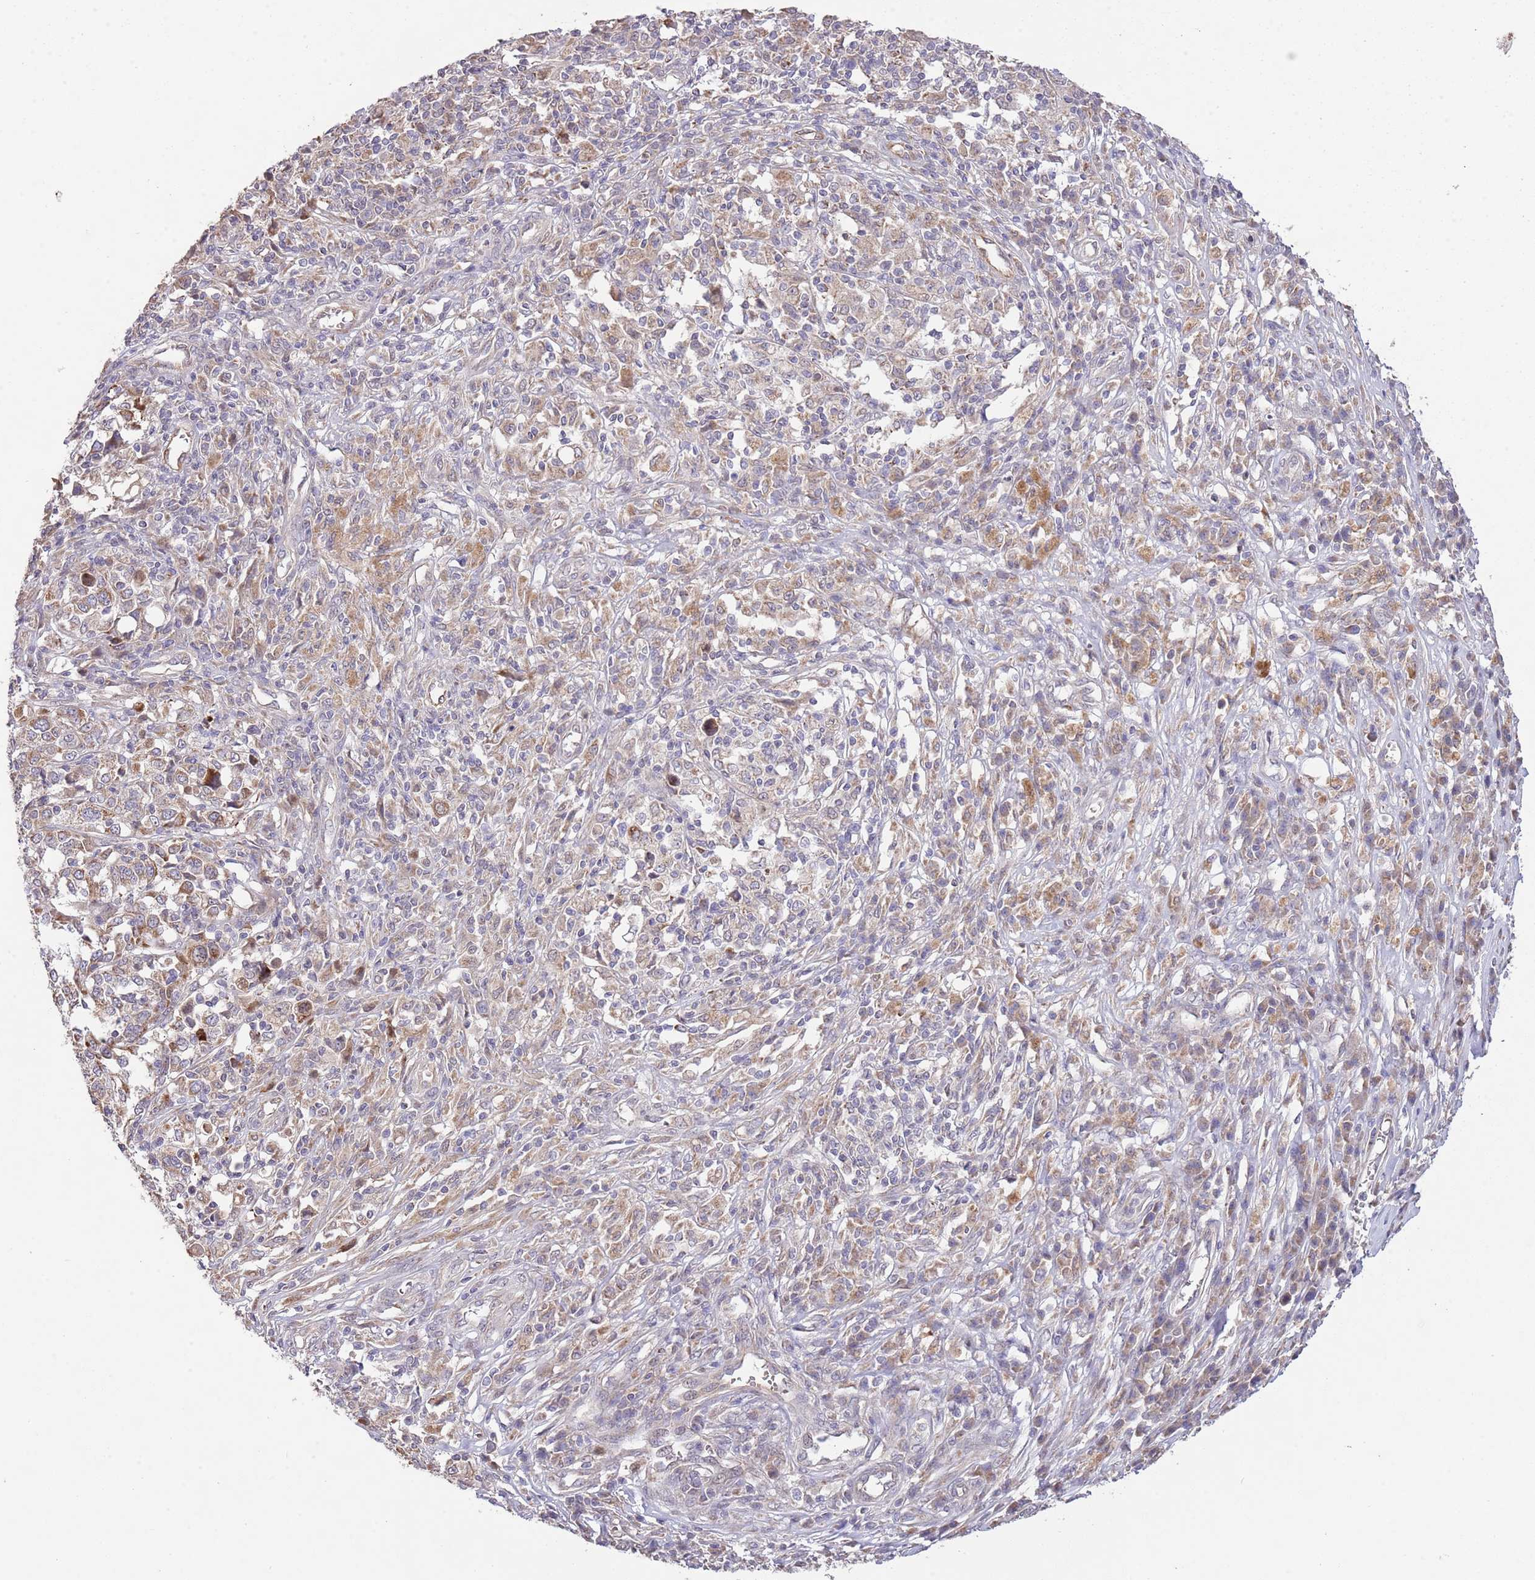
{"staining": {"intensity": "moderate", "quantity": "25%-75%", "location": "cytoplasmic/membranous"}, "tissue": "melanoma", "cell_type": "Tumor cells", "image_type": "cancer", "snomed": [{"axis": "morphology", "description": "Malignant melanoma, Metastatic site"}, {"axis": "topography", "description": "Lymph node"}], "caption": "An image of melanoma stained for a protein shows moderate cytoplasmic/membranous brown staining in tumor cells. (Stains: DAB (3,3'-diaminobenzidine) in brown, nuclei in blue, Microscopy: brightfield microscopy at high magnification).", "gene": "IVD", "patient": {"sex": "male", "age": 44}}